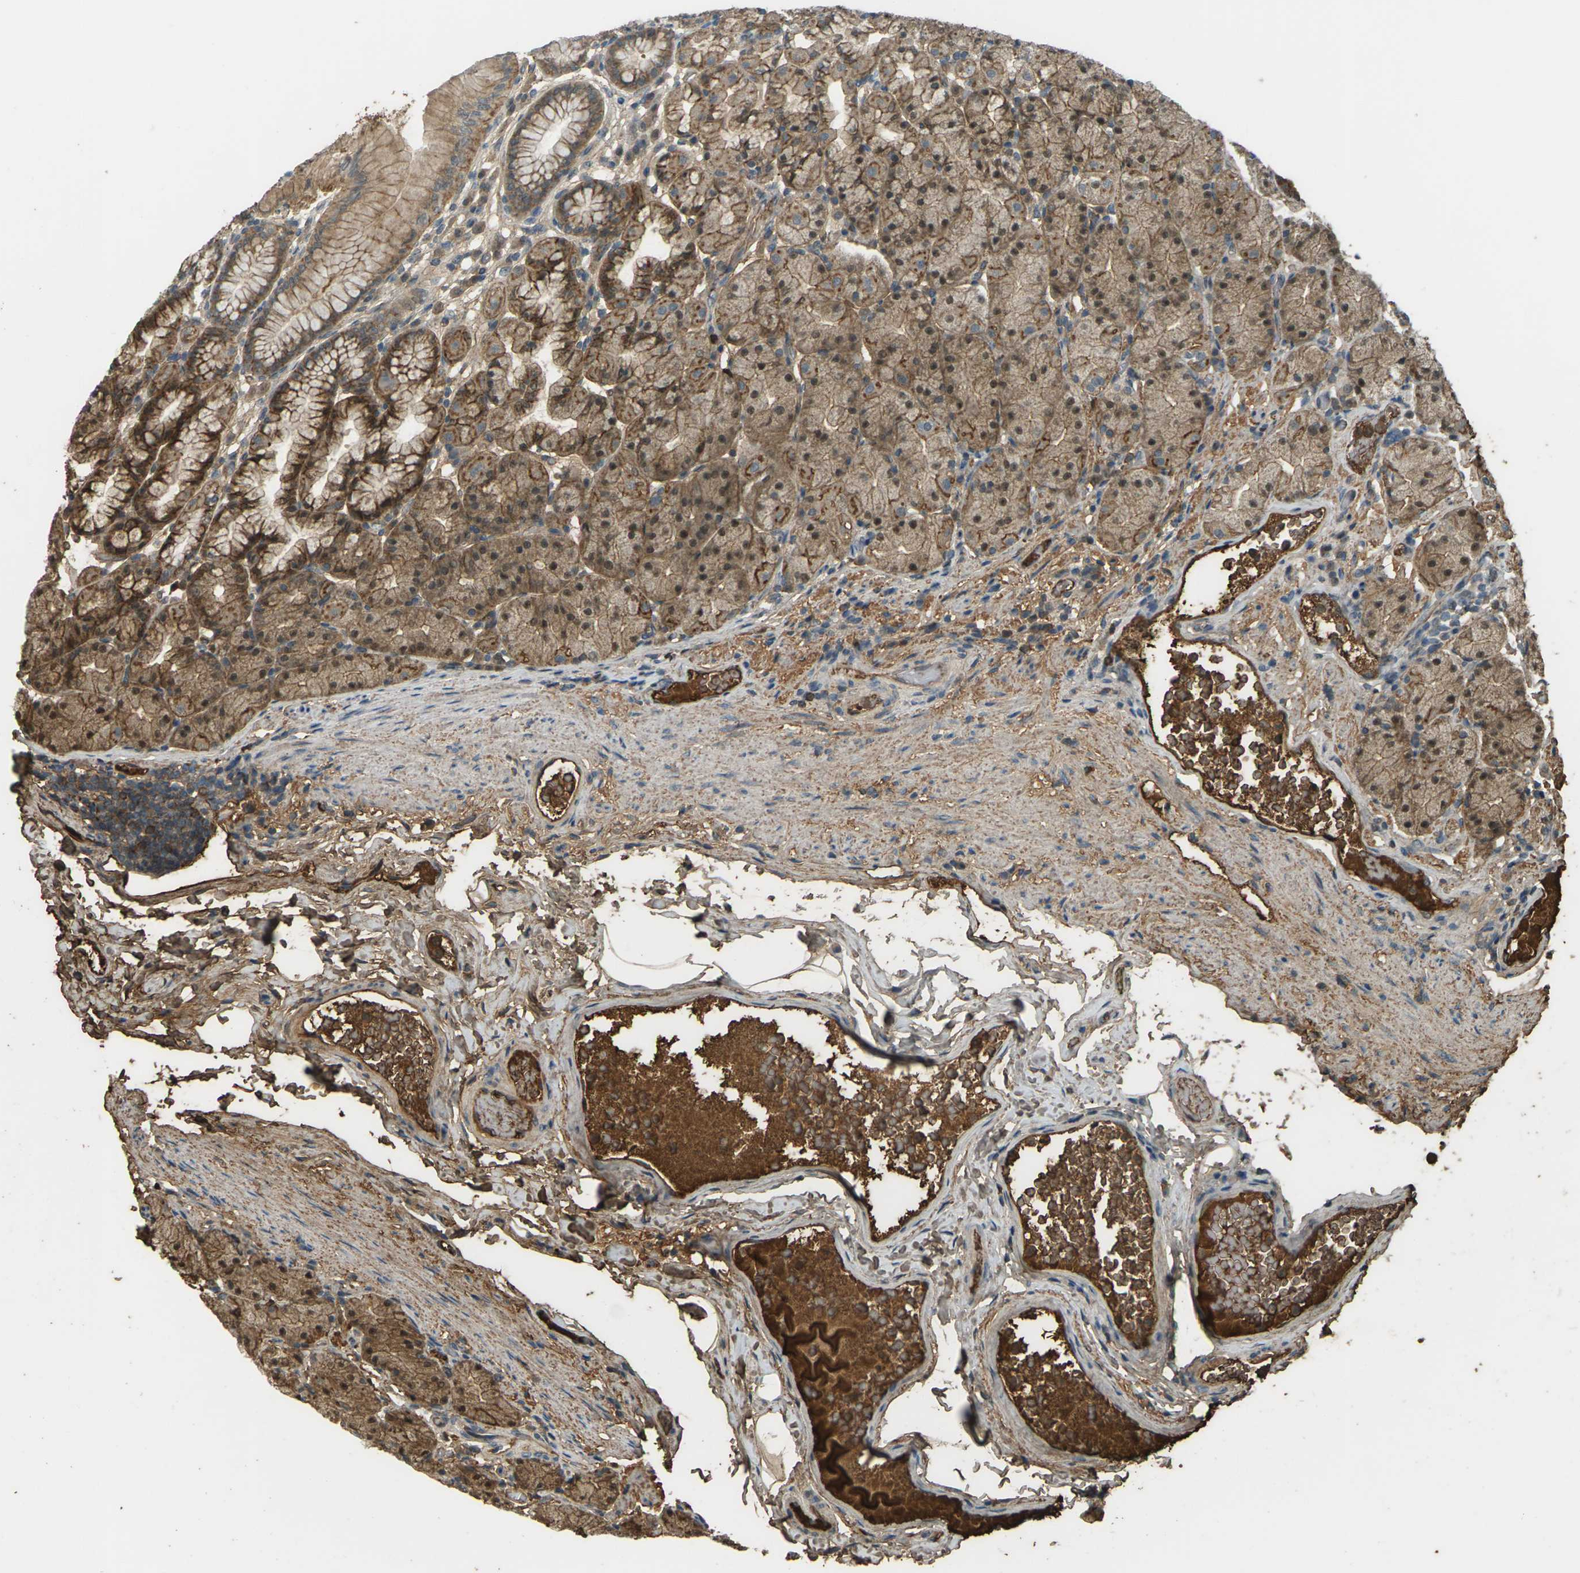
{"staining": {"intensity": "moderate", "quantity": ">75%", "location": "cytoplasmic/membranous,nuclear"}, "tissue": "stomach", "cell_type": "Glandular cells", "image_type": "normal", "snomed": [{"axis": "morphology", "description": "Normal tissue, NOS"}, {"axis": "topography", "description": "Stomach, upper"}], "caption": "Immunohistochemistry histopathology image of benign stomach: human stomach stained using immunohistochemistry (IHC) demonstrates medium levels of moderate protein expression localized specifically in the cytoplasmic/membranous,nuclear of glandular cells, appearing as a cytoplasmic/membranous,nuclear brown color.", "gene": "CYP1B1", "patient": {"sex": "male", "age": 68}}